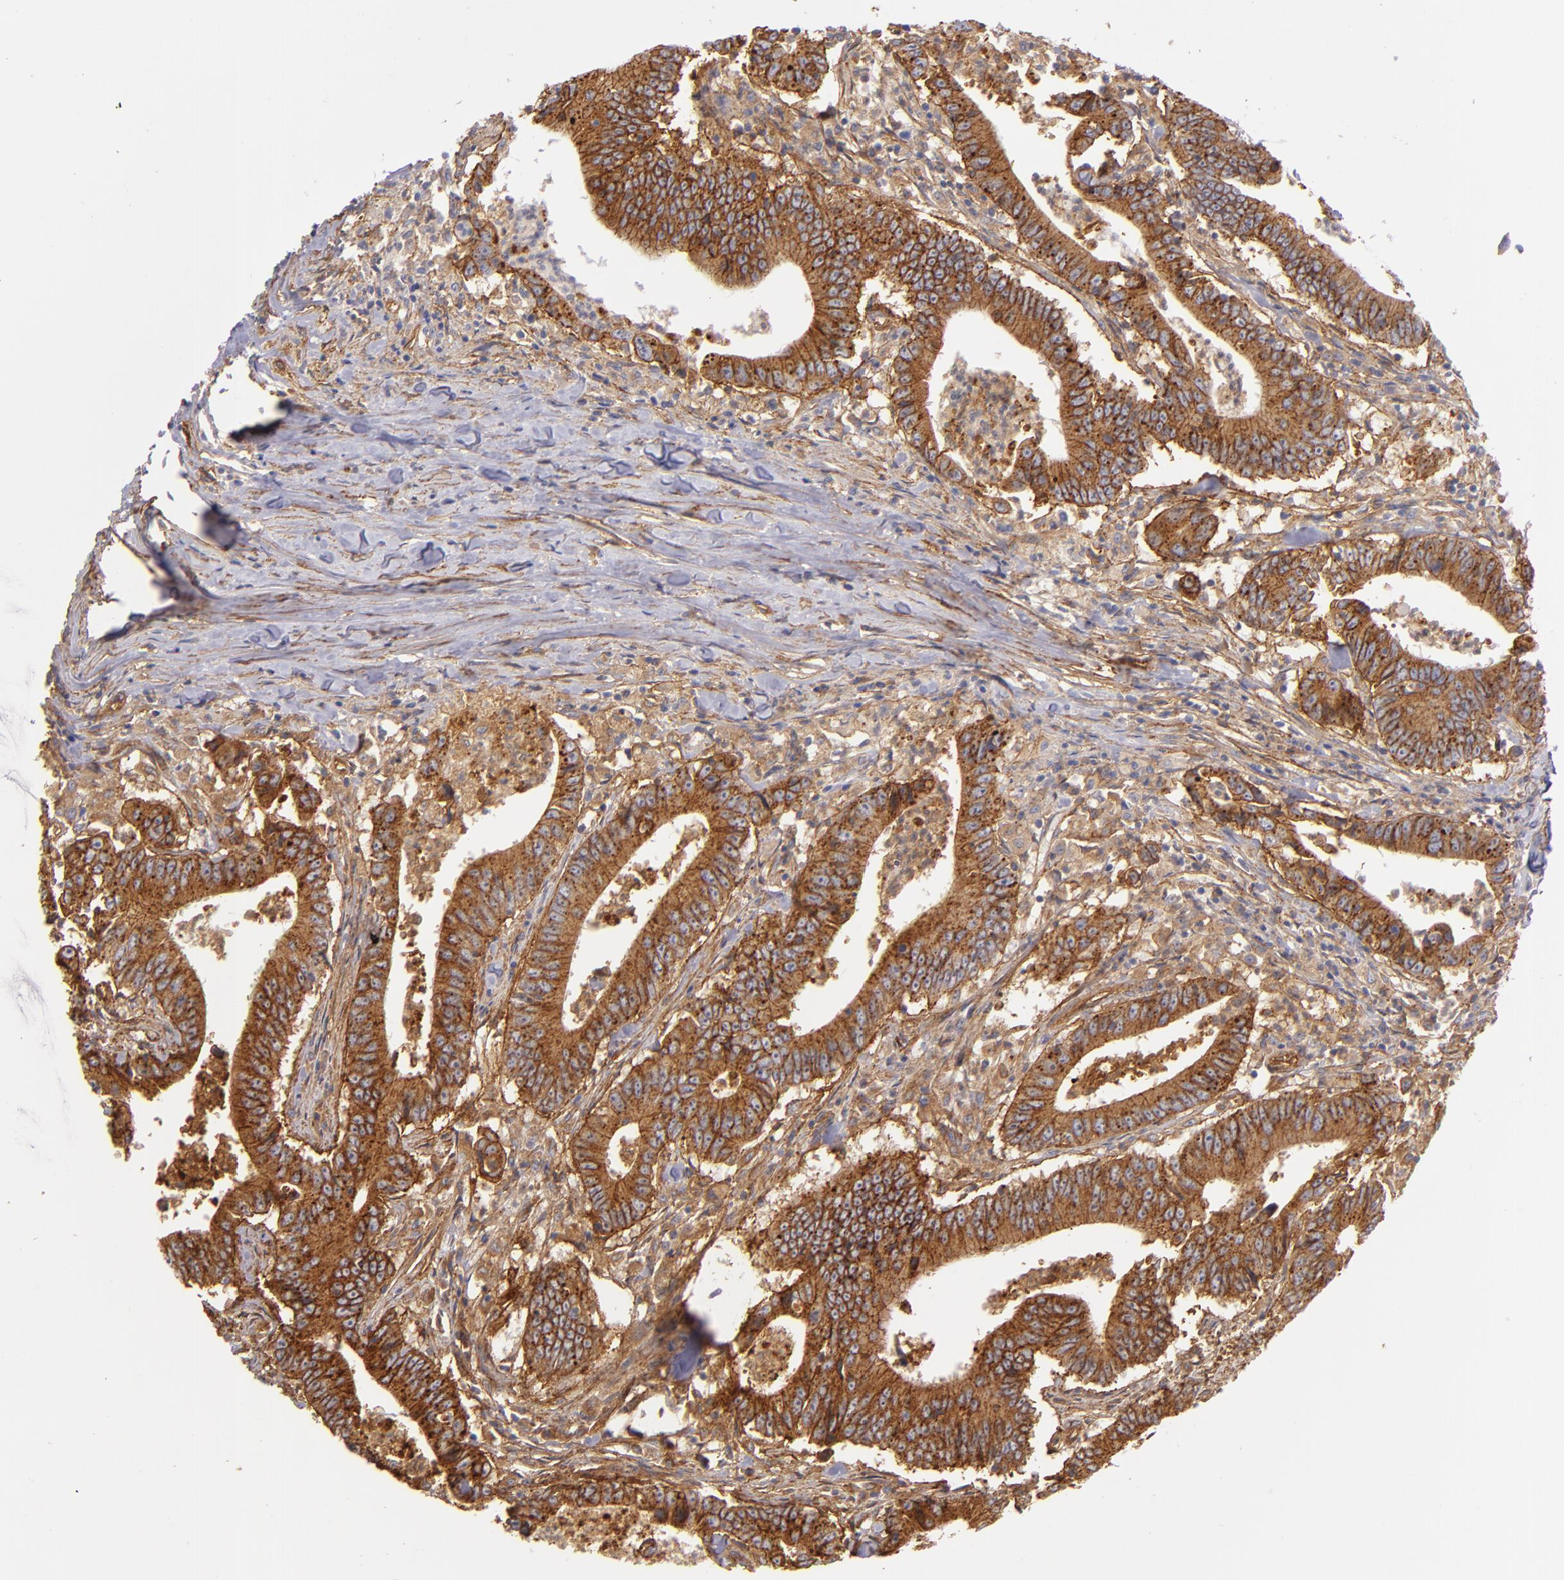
{"staining": {"intensity": "strong", "quantity": ">75%", "location": "cytoplasmic/membranous"}, "tissue": "colorectal cancer", "cell_type": "Tumor cells", "image_type": "cancer", "snomed": [{"axis": "morphology", "description": "Adenocarcinoma, NOS"}, {"axis": "topography", "description": "Colon"}], "caption": "Immunohistochemistry (IHC) image of neoplastic tissue: adenocarcinoma (colorectal) stained using IHC exhibits high levels of strong protein expression localized specifically in the cytoplasmic/membranous of tumor cells, appearing as a cytoplasmic/membranous brown color.", "gene": "CD151", "patient": {"sex": "male", "age": 55}}